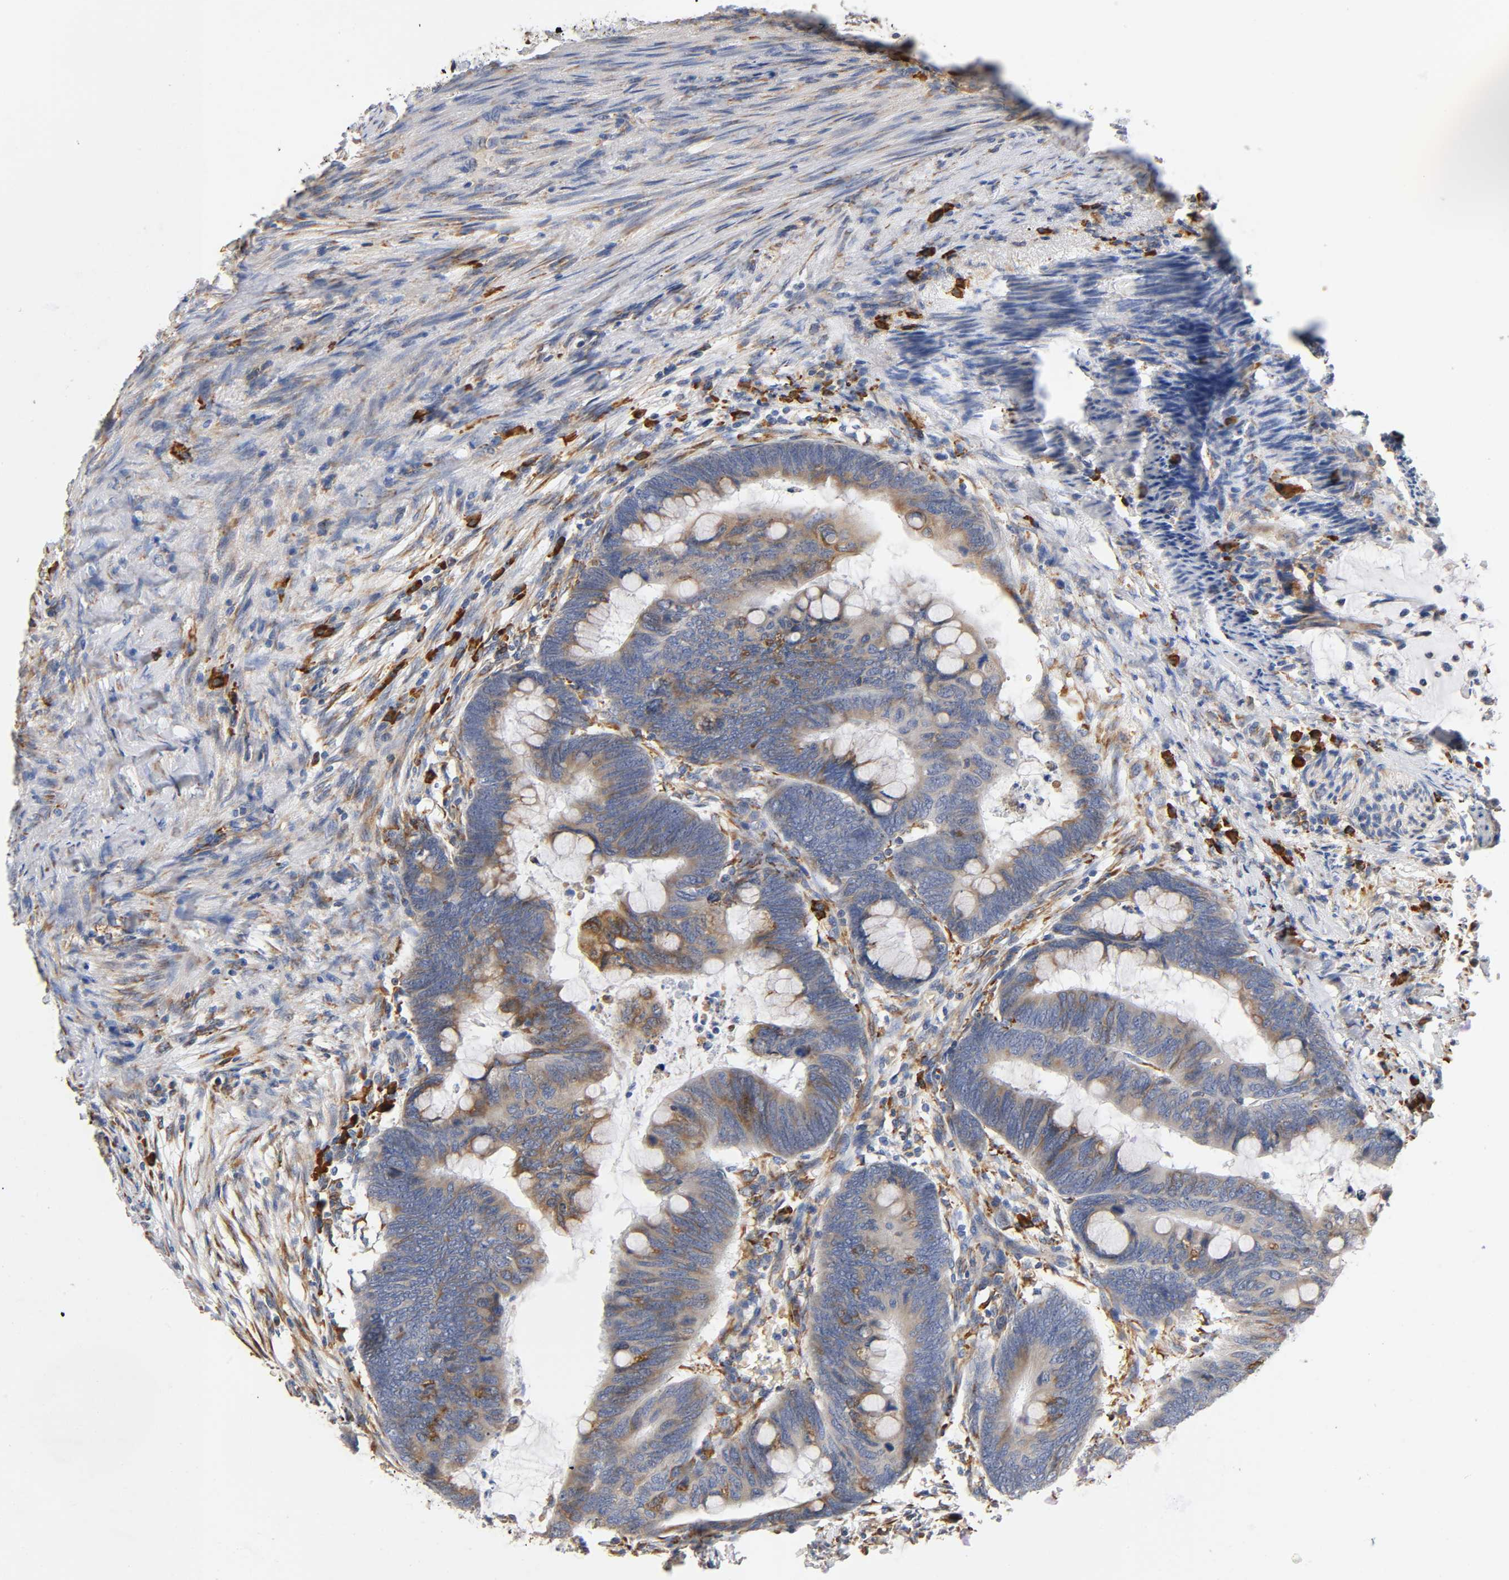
{"staining": {"intensity": "moderate", "quantity": "25%-75%", "location": "cytoplasmic/membranous"}, "tissue": "colorectal cancer", "cell_type": "Tumor cells", "image_type": "cancer", "snomed": [{"axis": "morphology", "description": "Normal tissue, NOS"}, {"axis": "morphology", "description": "Adenocarcinoma, NOS"}, {"axis": "topography", "description": "Rectum"}, {"axis": "topography", "description": "Peripheral nerve tissue"}], "caption": "Immunohistochemistry staining of colorectal cancer, which shows medium levels of moderate cytoplasmic/membranous positivity in approximately 25%-75% of tumor cells indicating moderate cytoplasmic/membranous protein staining. The staining was performed using DAB (3,3'-diaminobenzidine) (brown) for protein detection and nuclei were counterstained in hematoxylin (blue).", "gene": "UCKL1", "patient": {"sex": "male", "age": 92}}